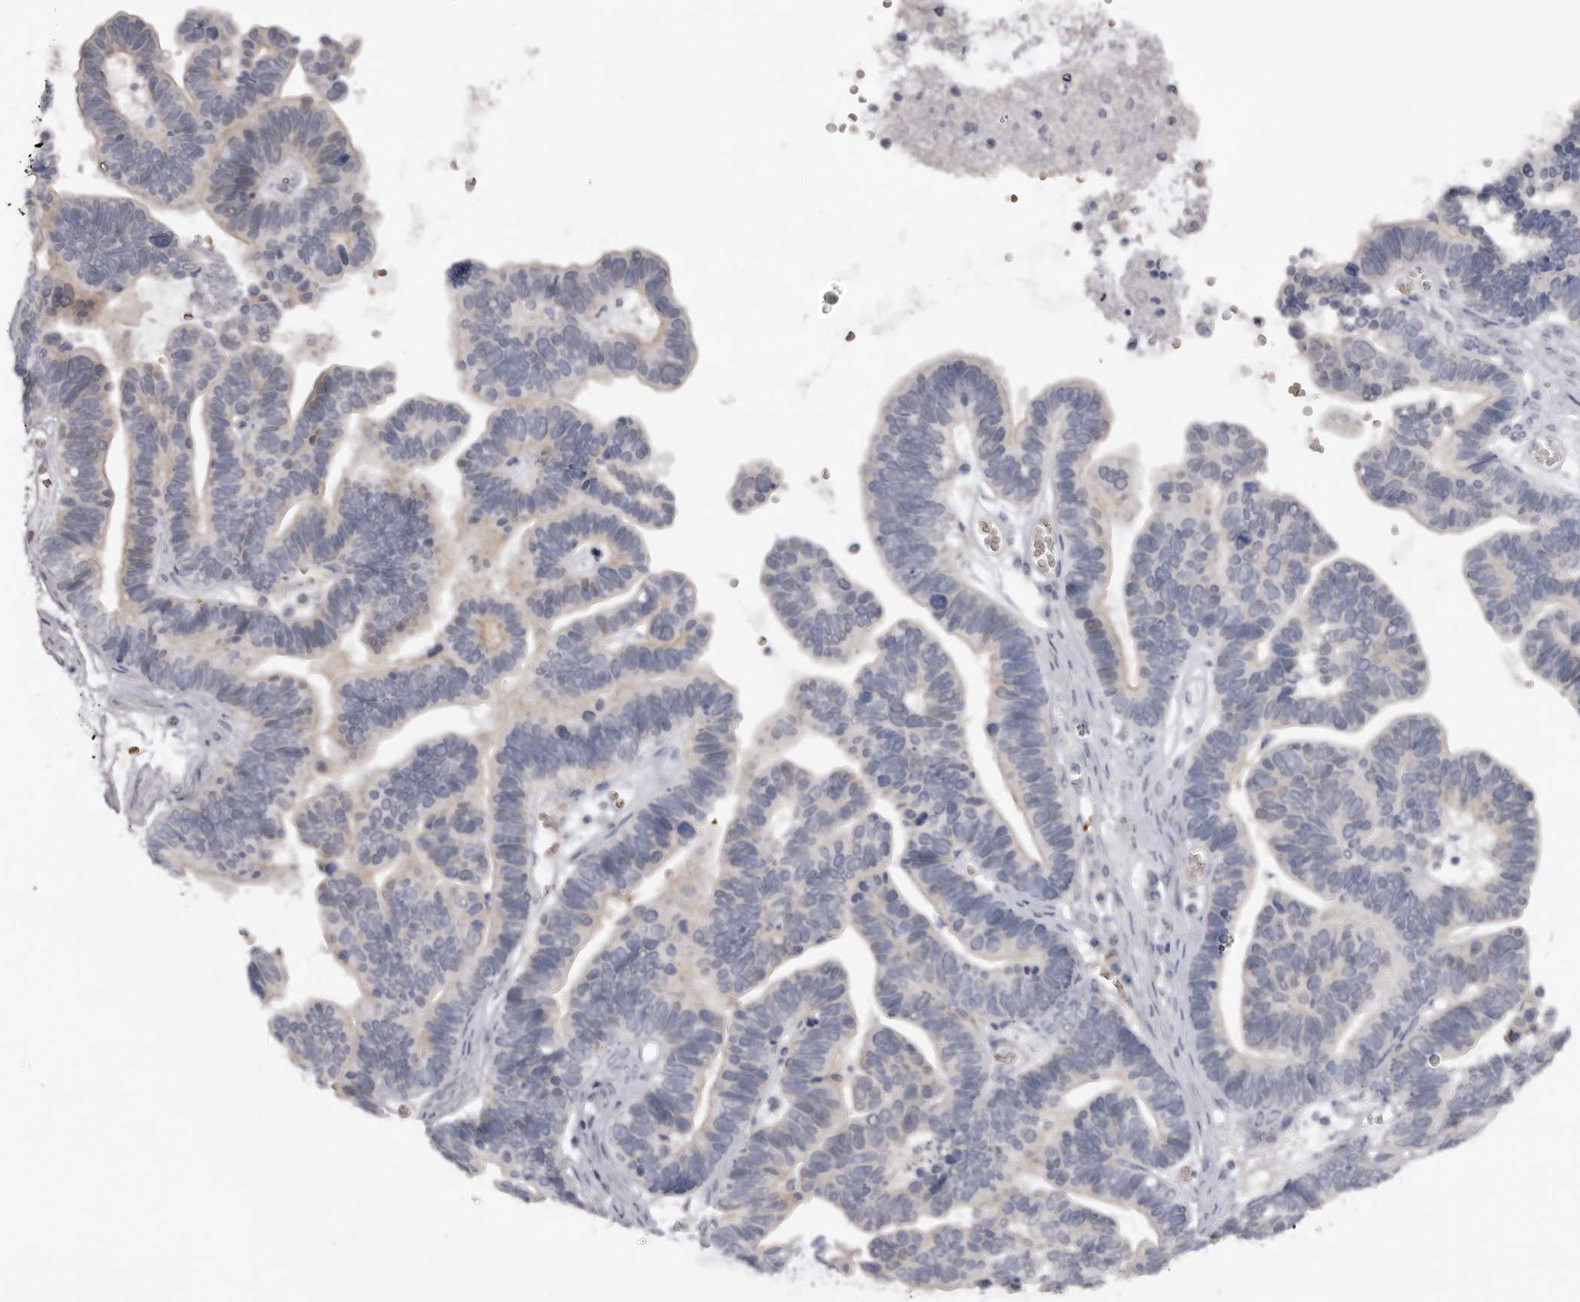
{"staining": {"intensity": "negative", "quantity": "none", "location": "none"}, "tissue": "ovarian cancer", "cell_type": "Tumor cells", "image_type": "cancer", "snomed": [{"axis": "morphology", "description": "Cystadenocarcinoma, serous, NOS"}, {"axis": "topography", "description": "Ovary"}], "caption": "A high-resolution histopathology image shows immunohistochemistry (IHC) staining of ovarian cancer, which demonstrates no significant positivity in tumor cells.", "gene": "TNR", "patient": {"sex": "female", "age": 56}}